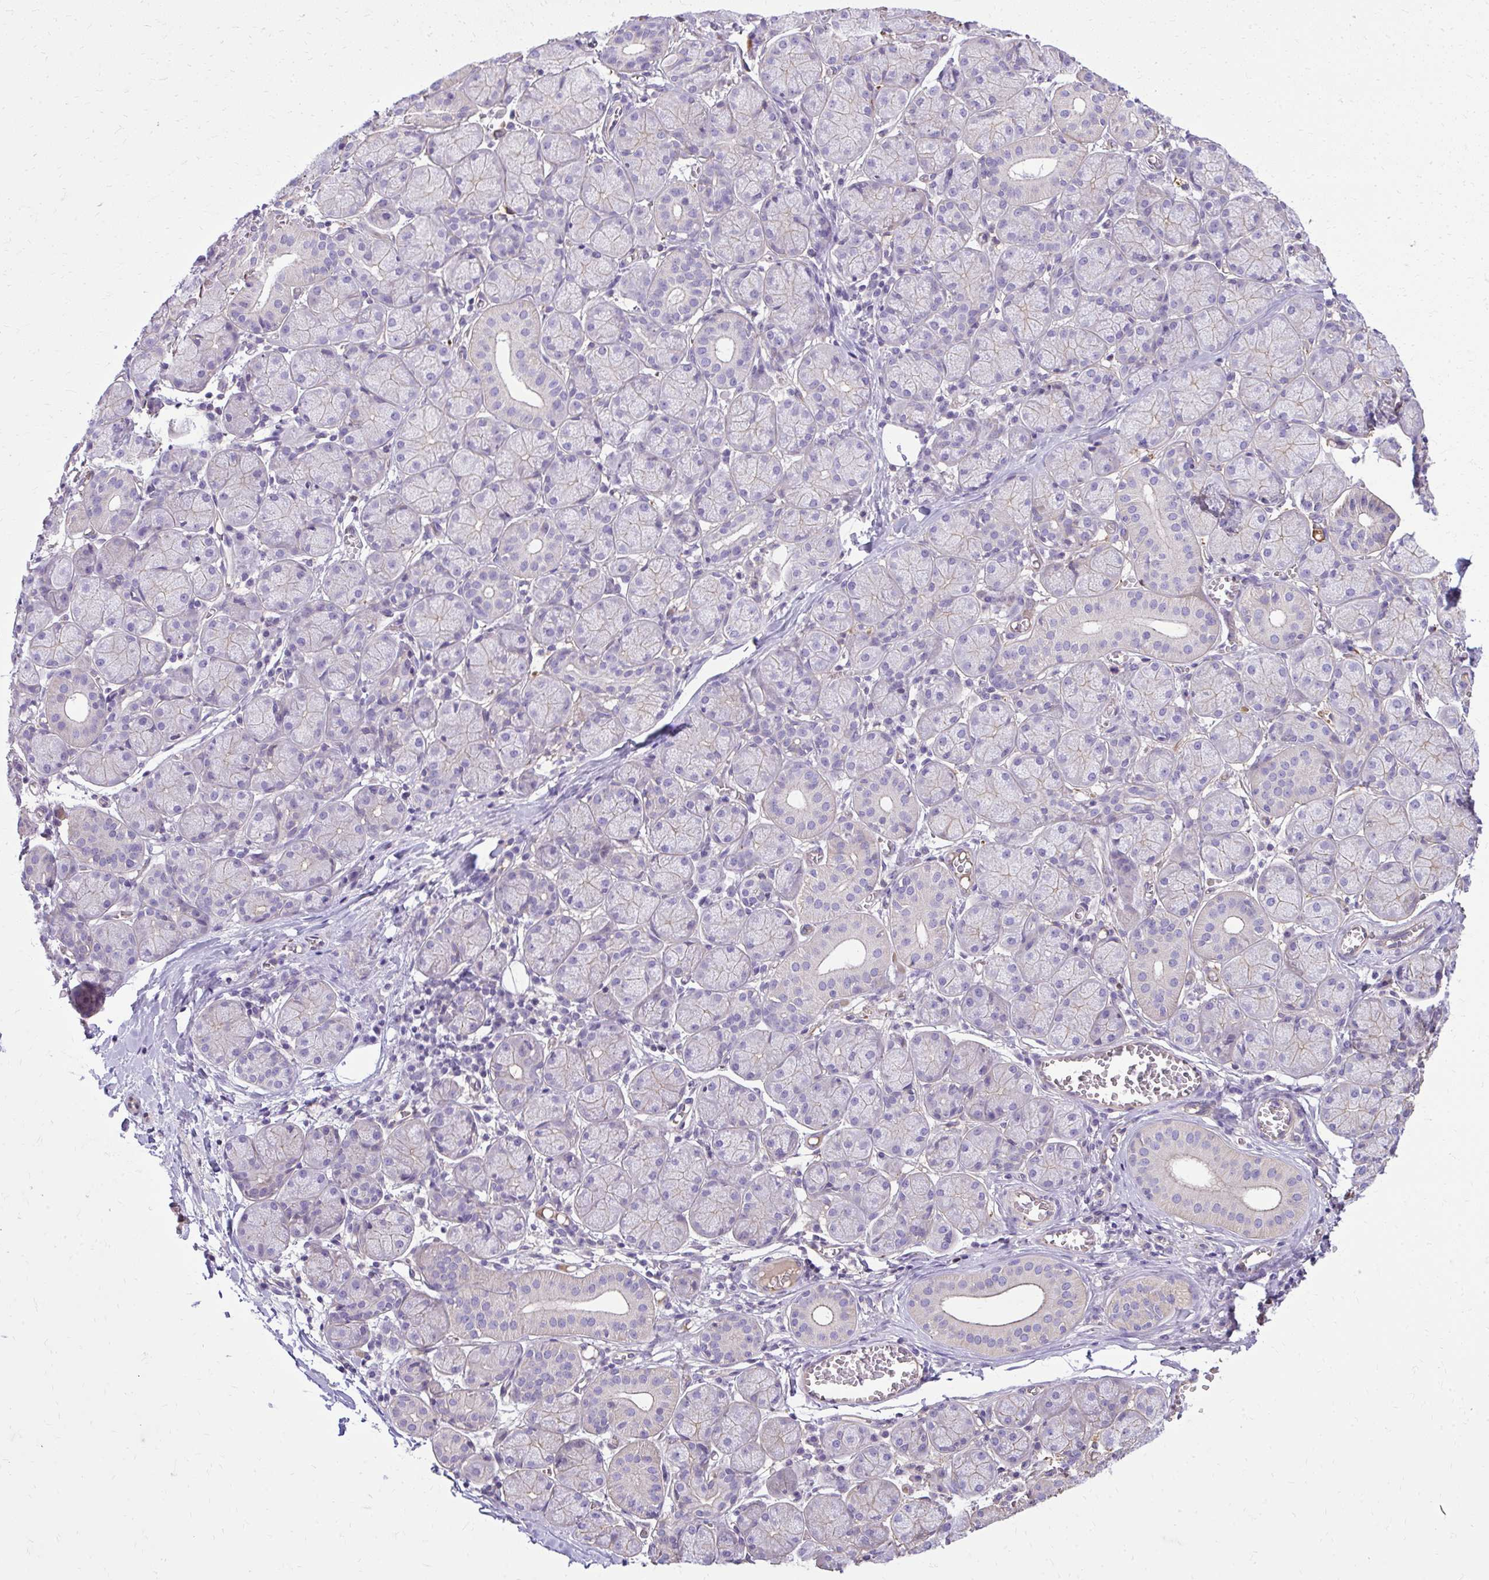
{"staining": {"intensity": "weak", "quantity": "25%-75%", "location": "cytoplasmic/membranous"}, "tissue": "salivary gland", "cell_type": "Glandular cells", "image_type": "normal", "snomed": [{"axis": "morphology", "description": "Normal tissue, NOS"}, {"axis": "topography", "description": "Salivary gland"}], "caption": "A high-resolution histopathology image shows IHC staining of benign salivary gland, which displays weak cytoplasmic/membranous staining in about 25%-75% of glandular cells.", "gene": "RUNDC3B", "patient": {"sex": "female", "age": 24}}